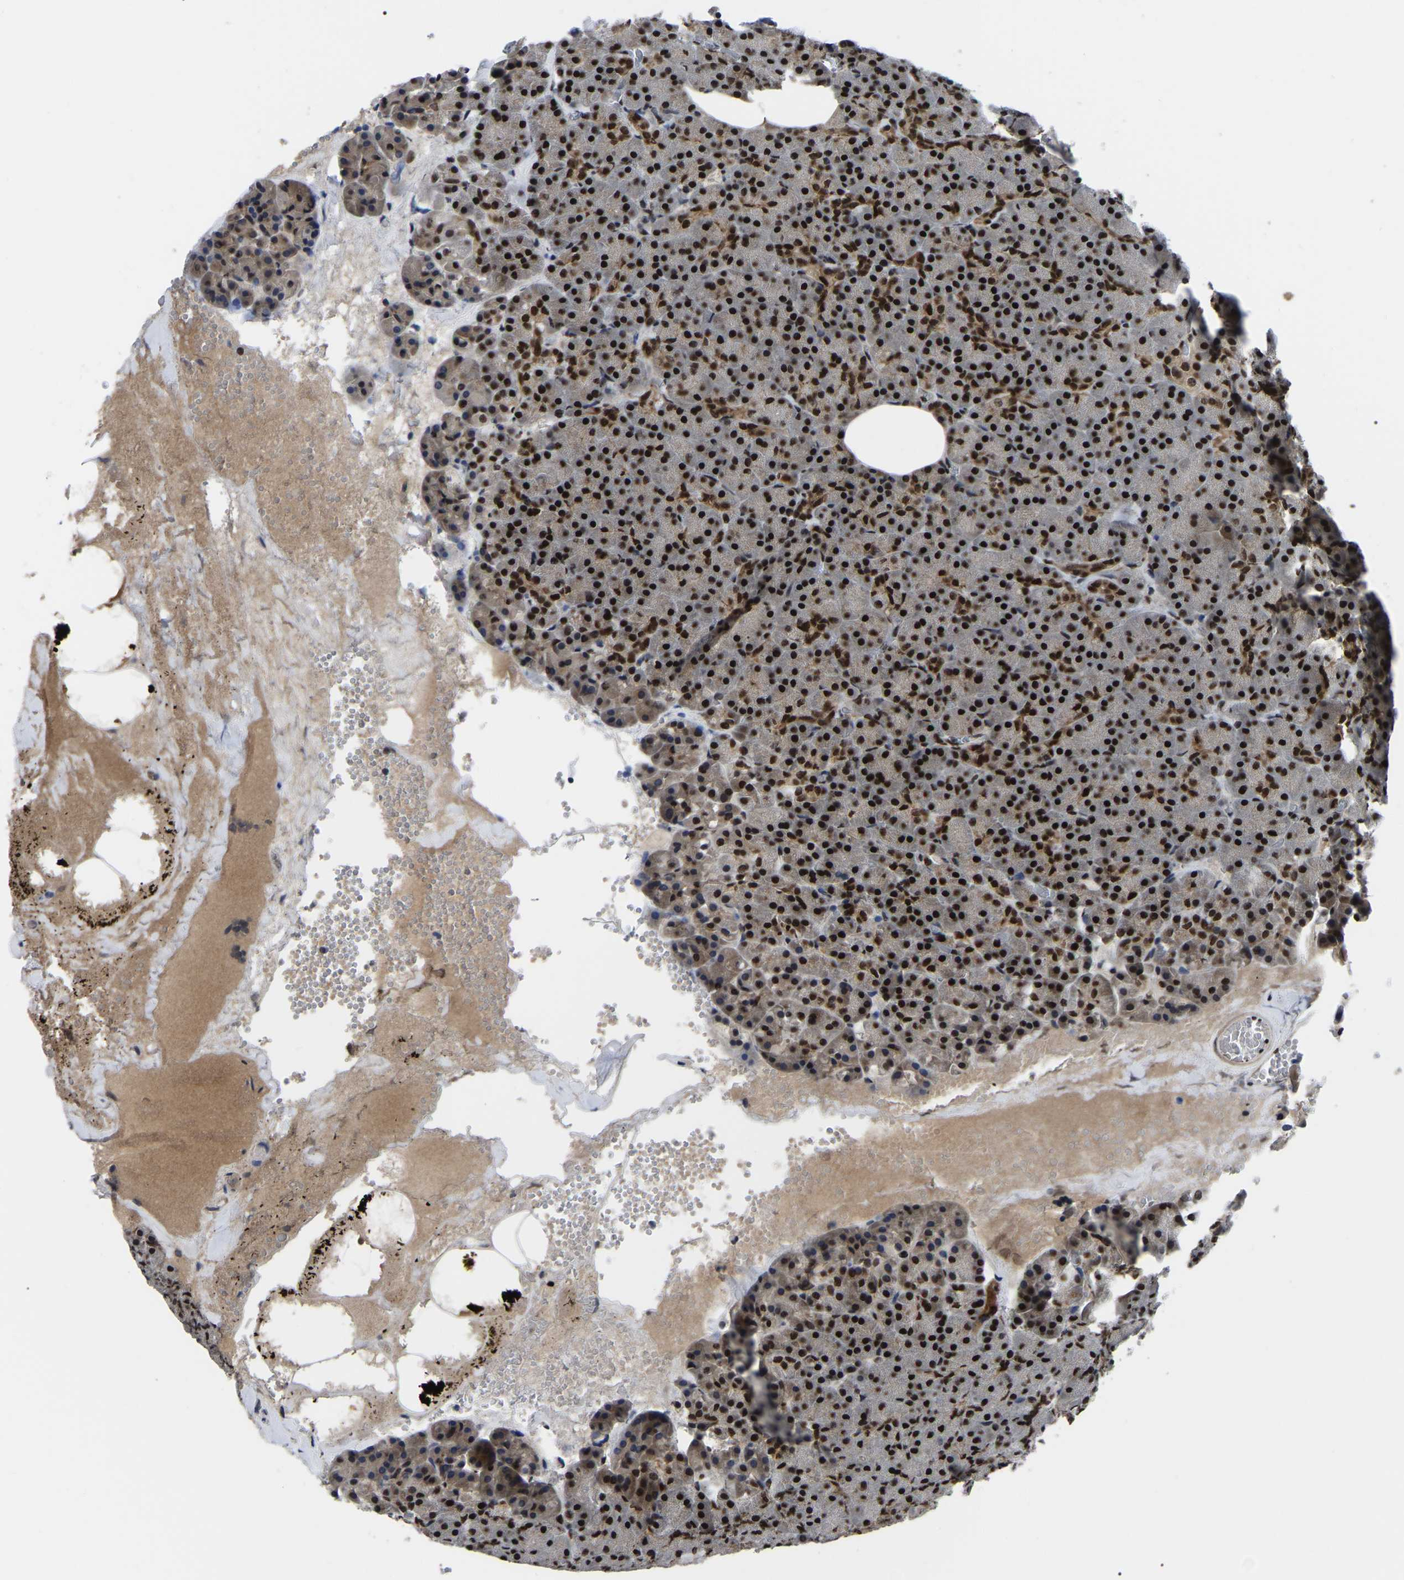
{"staining": {"intensity": "strong", "quantity": ">75%", "location": "nuclear"}, "tissue": "pancreas", "cell_type": "Exocrine glandular cells", "image_type": "normal", "snomed": [{"axis": "morphology", "description": "Normal tissue, NOS"}, {"axis": "morphology", "description": "Carcinoid, malignant, NOS"}, {"axis": "topography", "description": "Pancreas"}], "caption": "Exocrine glandular cells display strong nuclear positivity in approximately >75% of cells in unremarkable pancreas.", "gene": "TRIM35", "patient": {"sex": "female", "age": 35}}